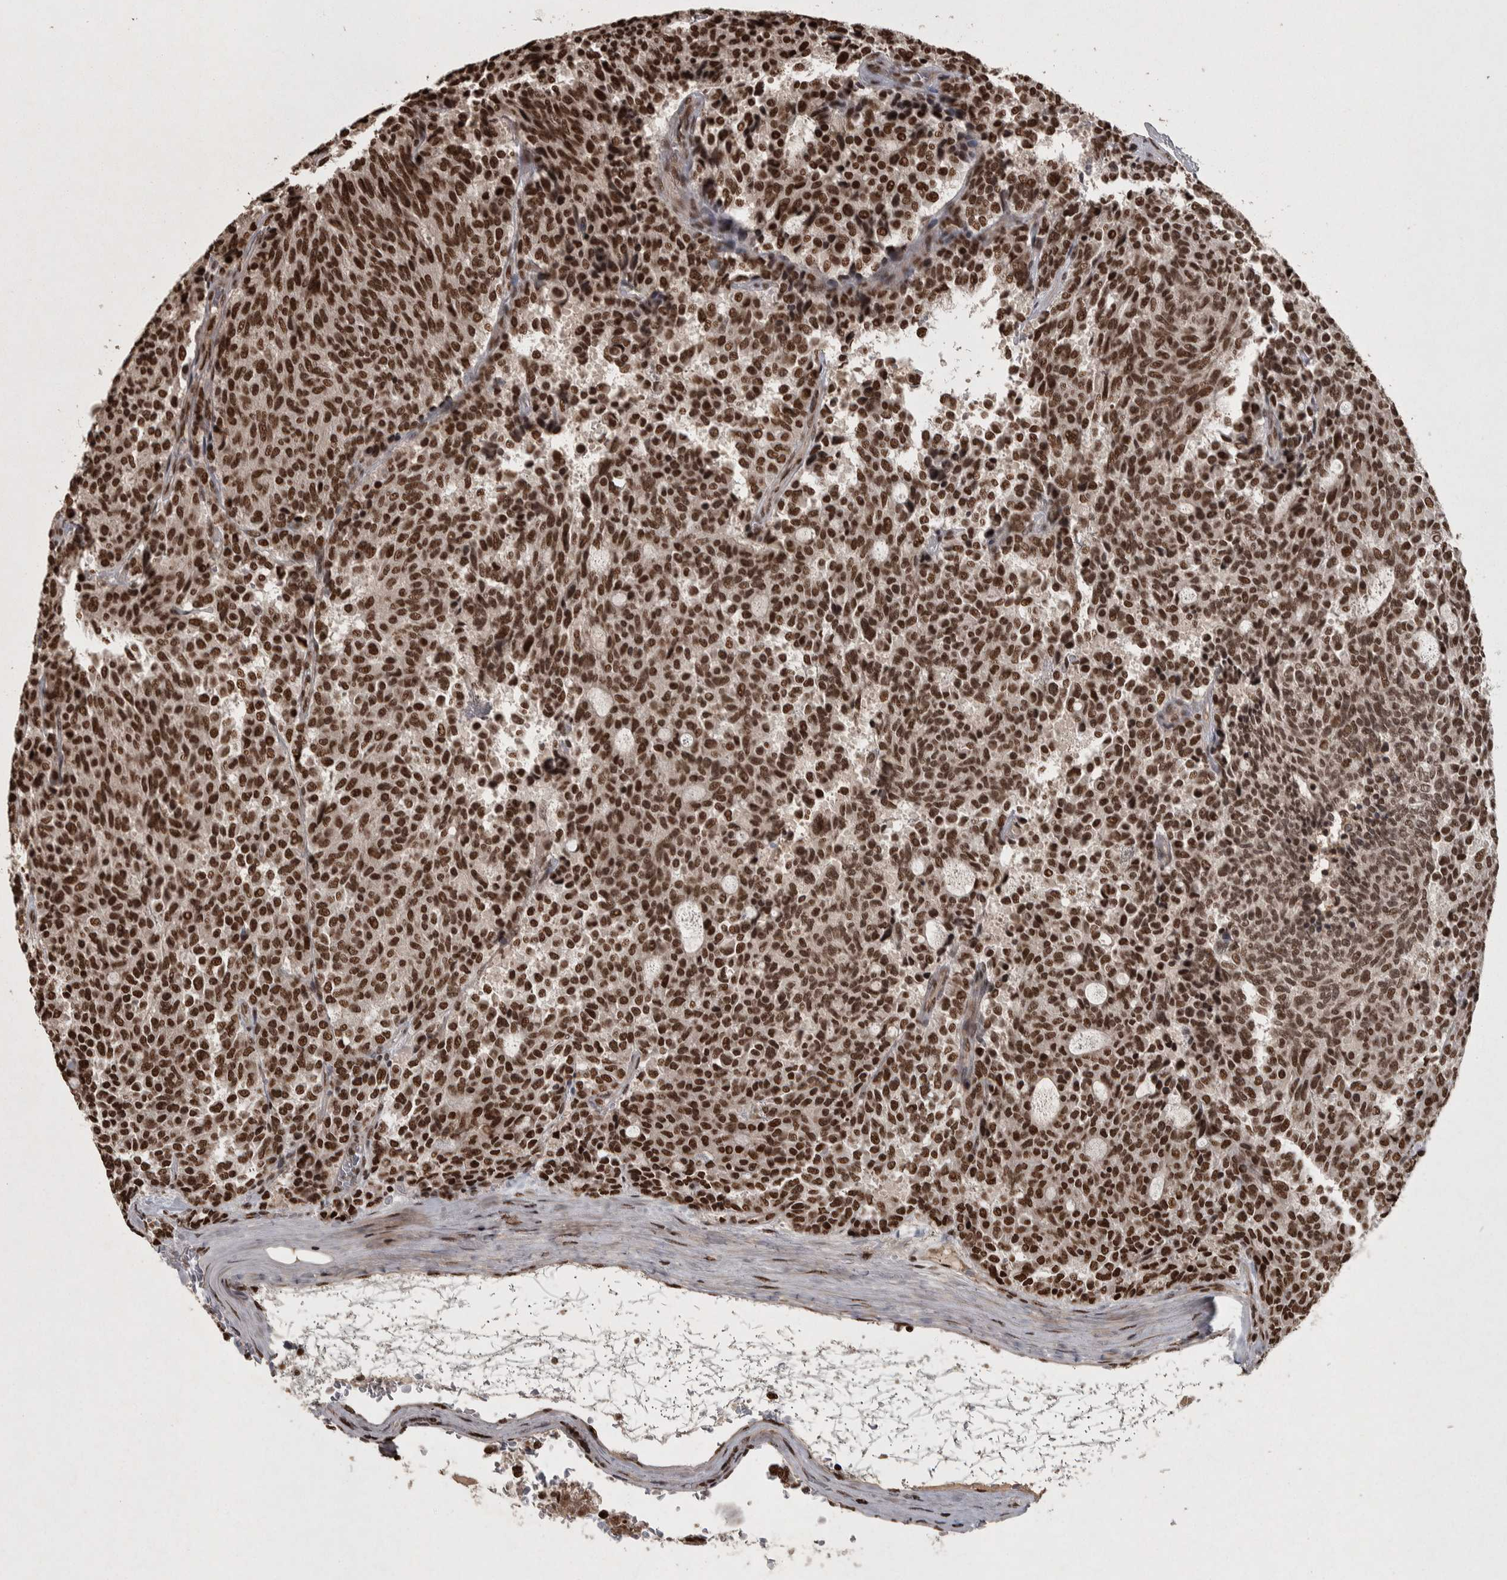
{"staining": {"intensity": "strong", "quantity": ">75%", "location": "nuclear"}, "tissue": "carcinoid", "cell_type": "Tumor cells", "image_type": "cancer", "snomed": [{"axis": "morphology", "description": "Carcinoid, malignant, NOS"}, {"axis": "topography", "description": "Pancreas"}], "caption": "Carcinoid stained for a protein reveals strong nuclear positivity in tumor cells.", "gene": "ZFHX4", "patient": {"sex": "female", "age": 54}}